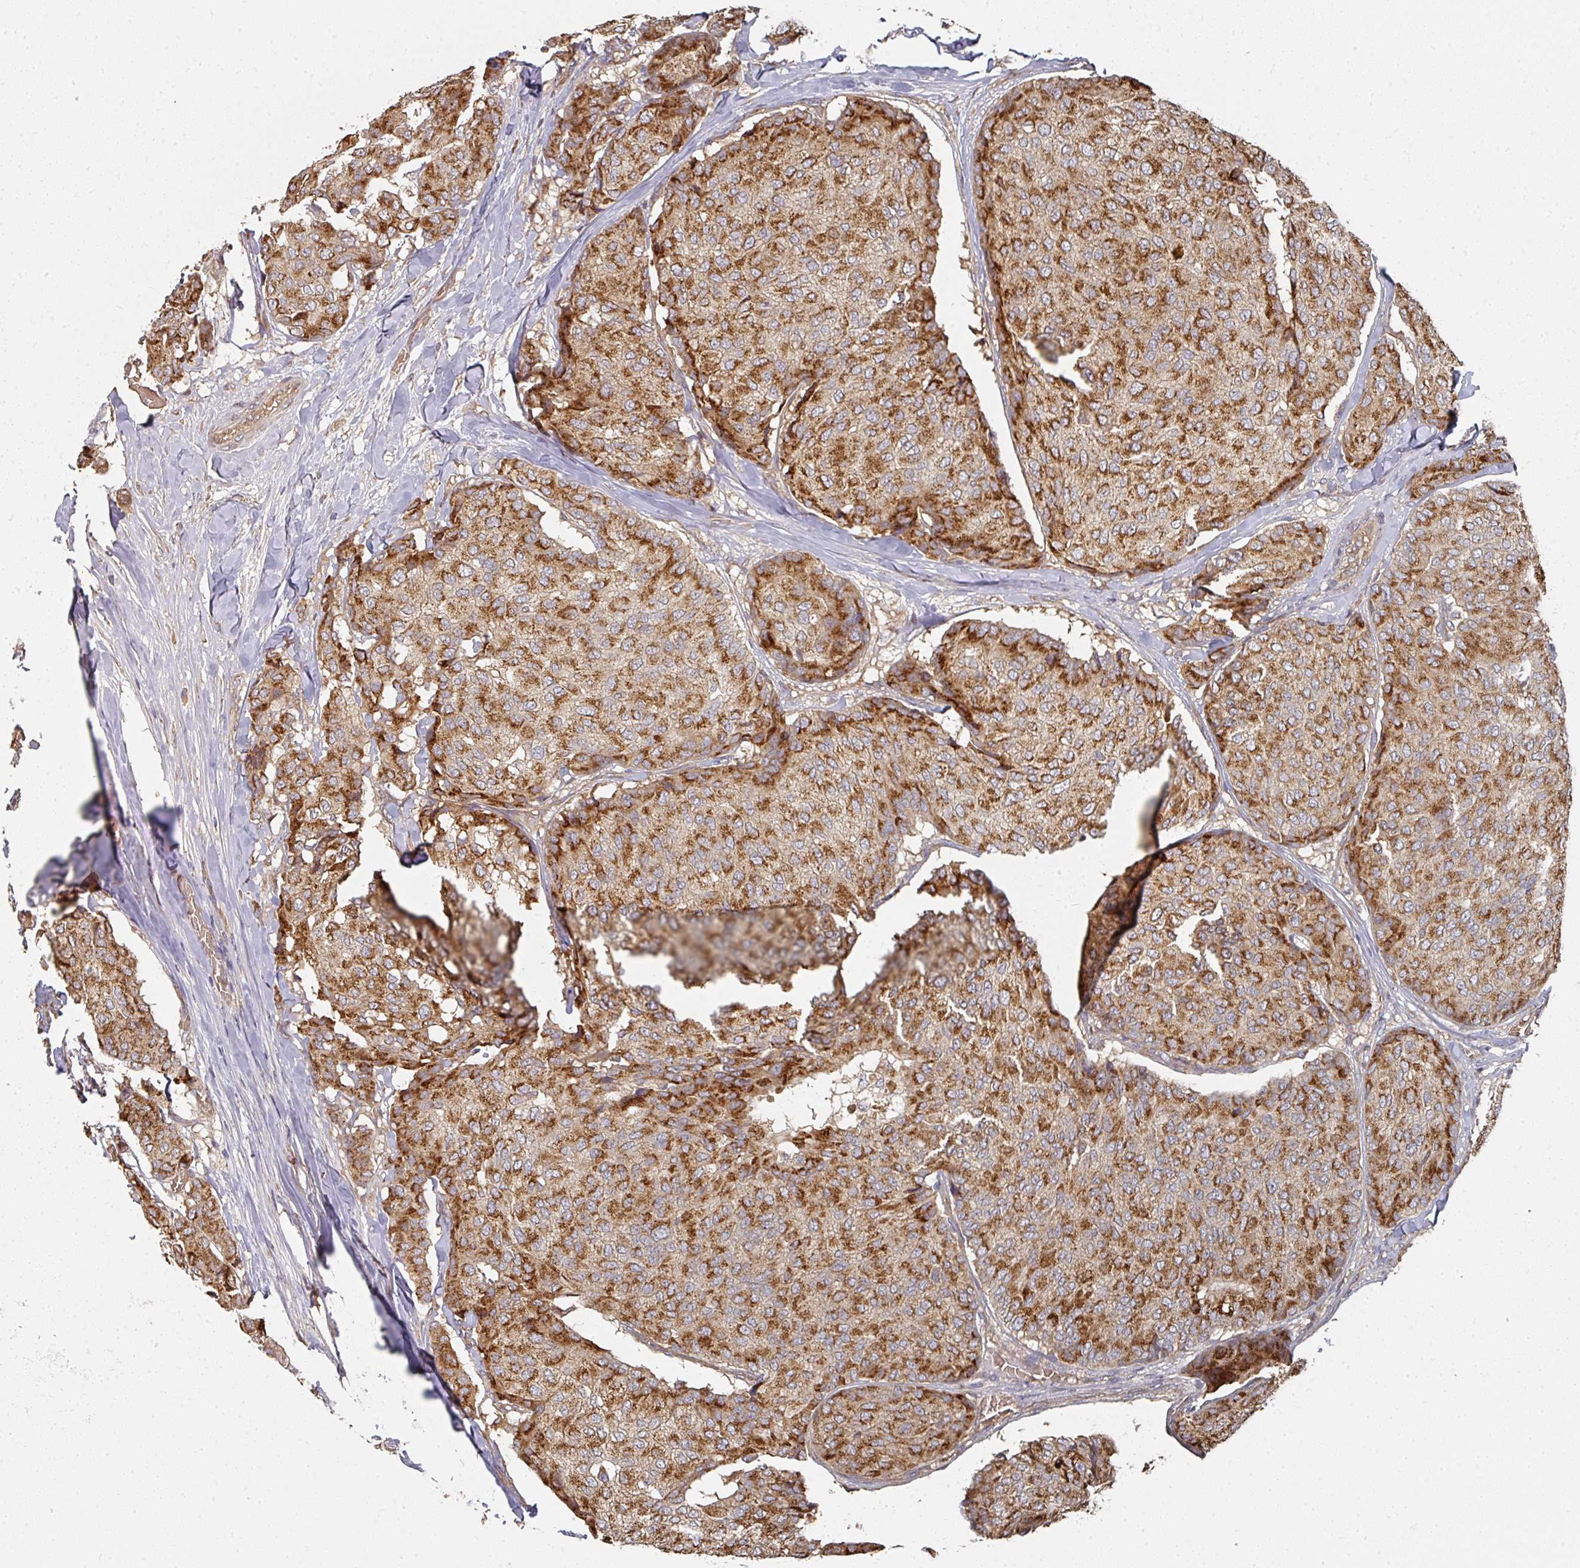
{"staining": {"intensity": "strong", "quantity": ">75%", "location": "cytoplasmic/membranous"}, "tissue": "breast cancer", "cell_type": "Tumor cells", "image_type": "cancer", "snomed": [{"axis": "morphology", "description": "Duct carcinoma"}, {"axis": "topography", "description": "Breast"}], "caption": "Immunohistochemical staining of human breast invasive ductal carcinoma exhibits high levels of strong cytoplasmic/membranous protein positivity in about >75% of tumor cells.", "gene": "EDEM2", "patient": {"sex": "female", "age": 75}}